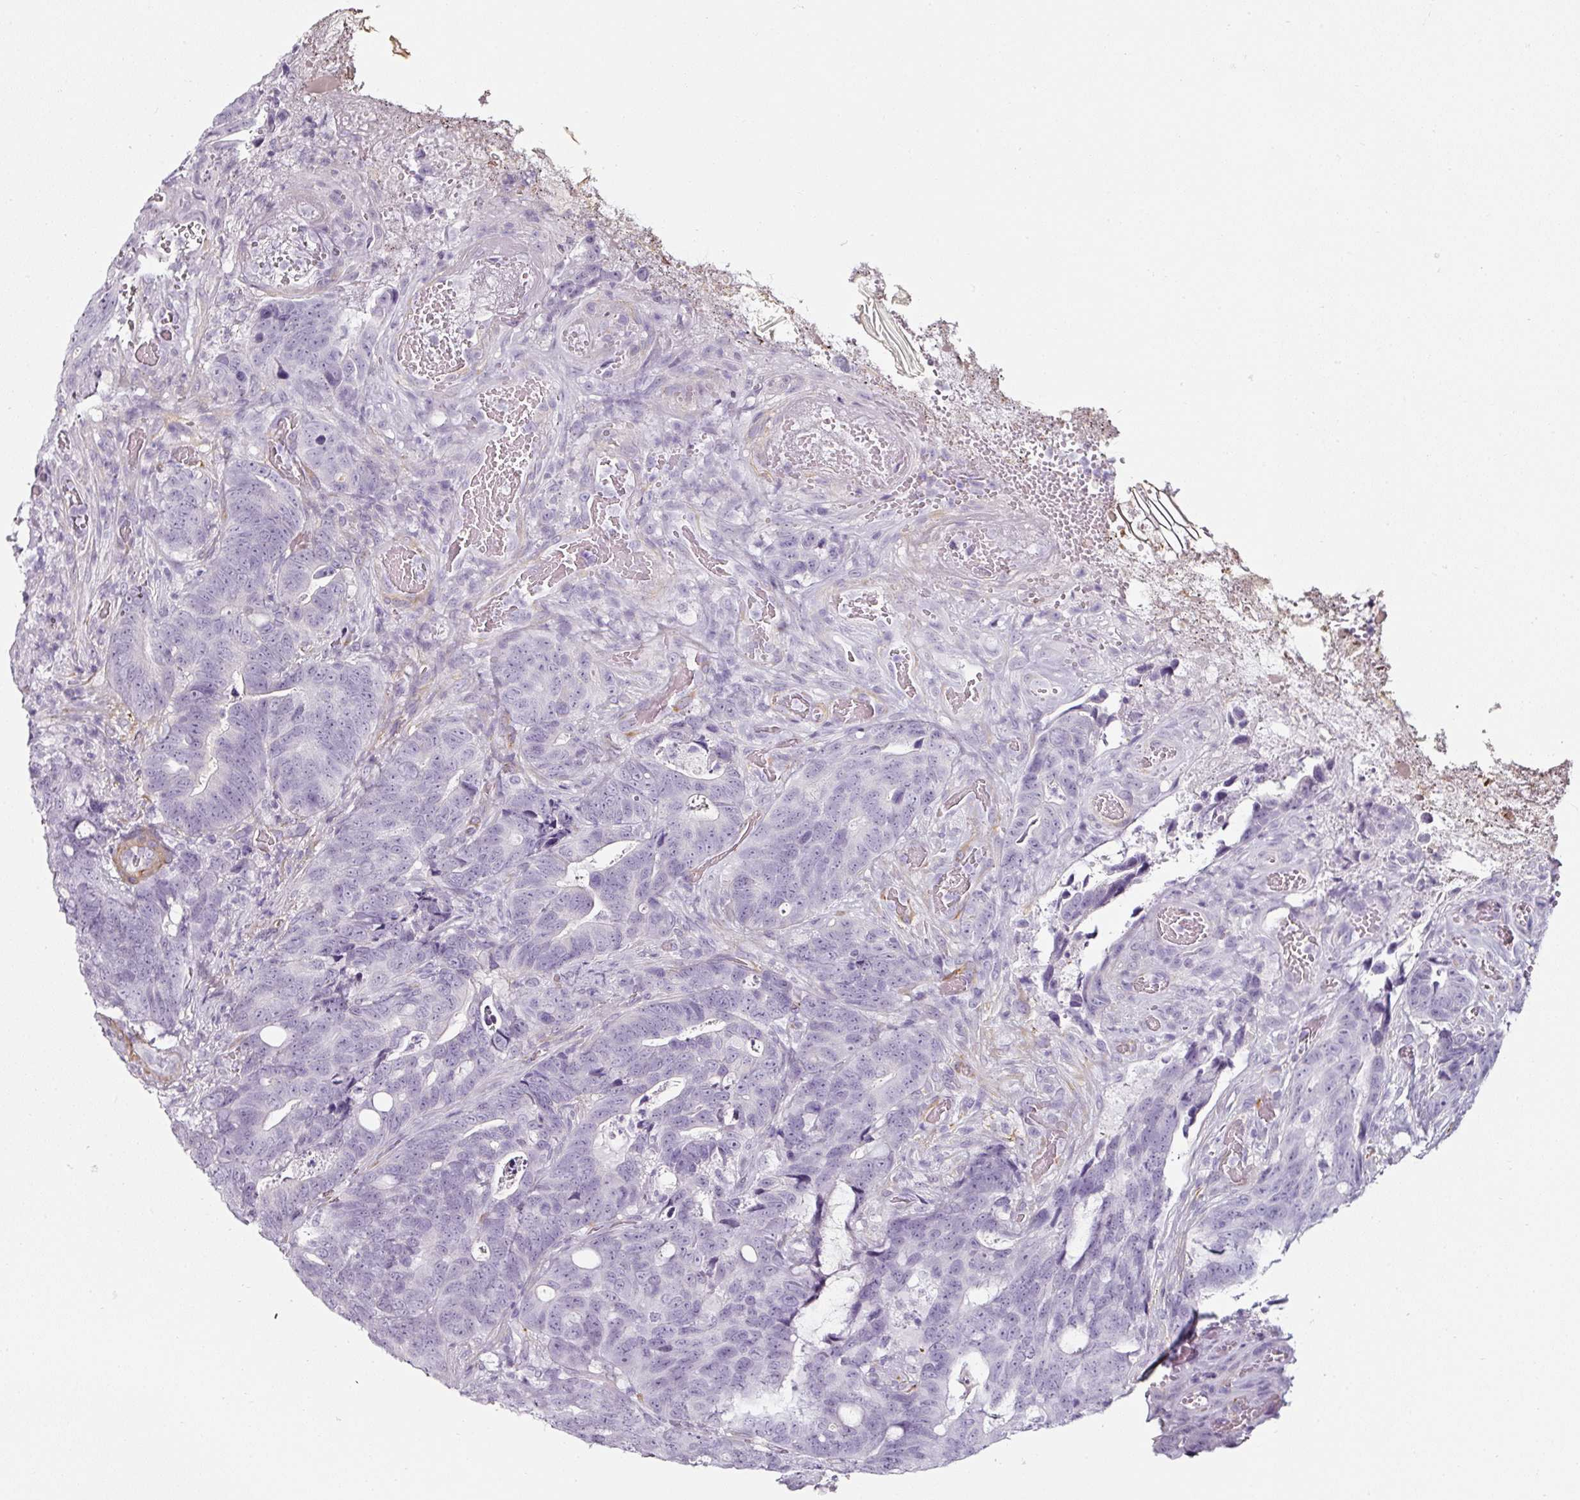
{"staining": {"intensity": "negative", "quantity": "none", "location": "none"}, "tissue": "colorectal cancer", "cell_type": "Tumor cells", "image_type": "cancer", "snomed": [{"axis": "morphology", "description": "Adenocarcinoma, NOS"}, {"axis": "topography", "description": "Colon"}], "caption": "Colorectal adenocarcinoma was stained to show a protein in brown. There is no significant expression in tumor cells.", "gene": "CAP2", "patient": {"sex": "female", "age": 82}}